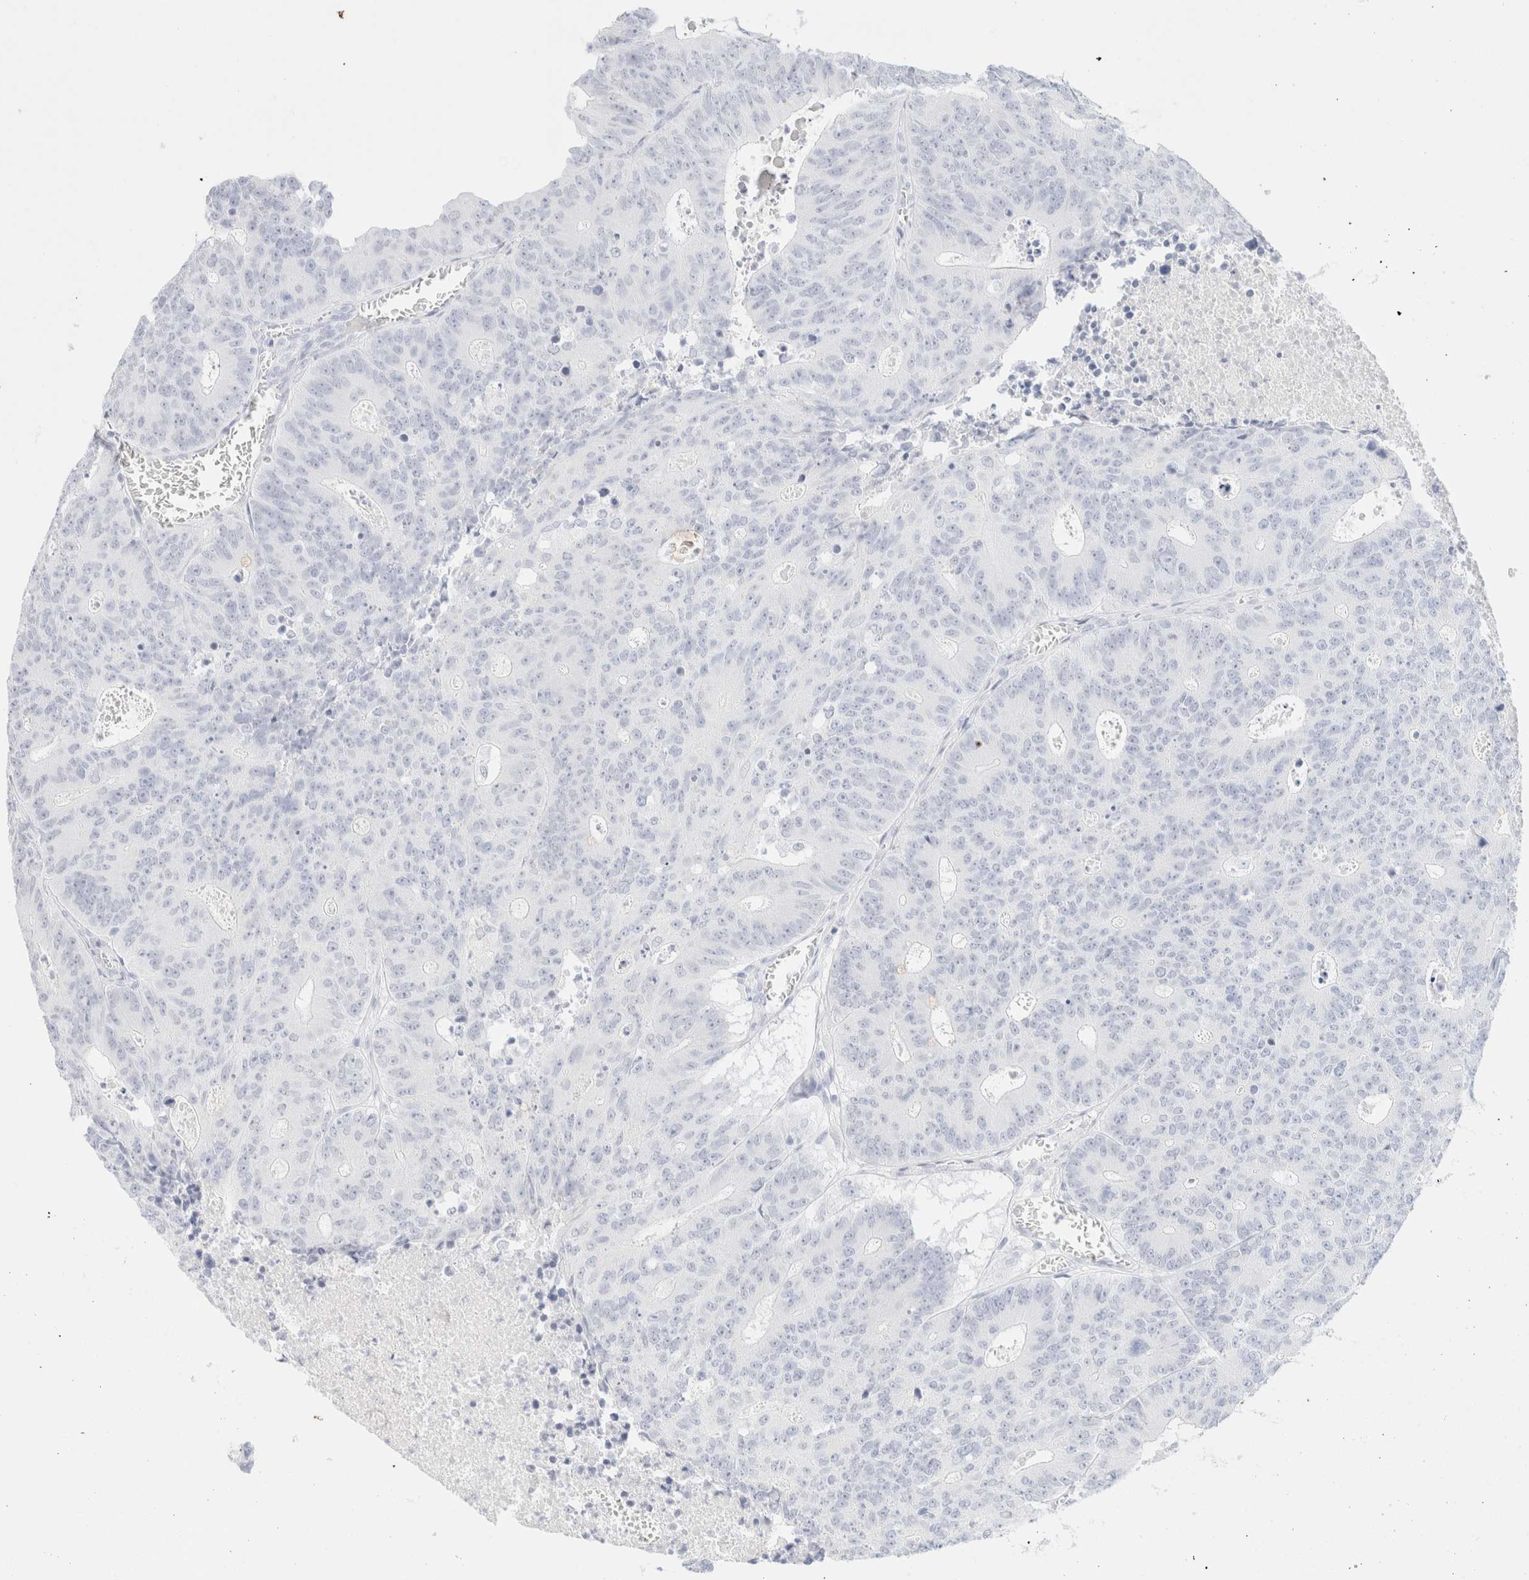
{"staining": {"intensity": "negative", "quantity": "none", "location": "none"}, "tissue": "colorectal cancer", "cell_type": "Tumor cells", "image_type": "cancer", "snomed": [{"axis": "morphology", "description": "Adenocarcinoma, NOS"}, {"axis": "topography", "description": "Colon"}], "caption": "An IHC histopathology image of colorectal cancer (adenocarcinoma) is shown. There is no staining in tumor cells of colorectal cancer (adenocarcinoma).", "gene": "KRT15", "patient": {"sex": "male", "age": 87}}